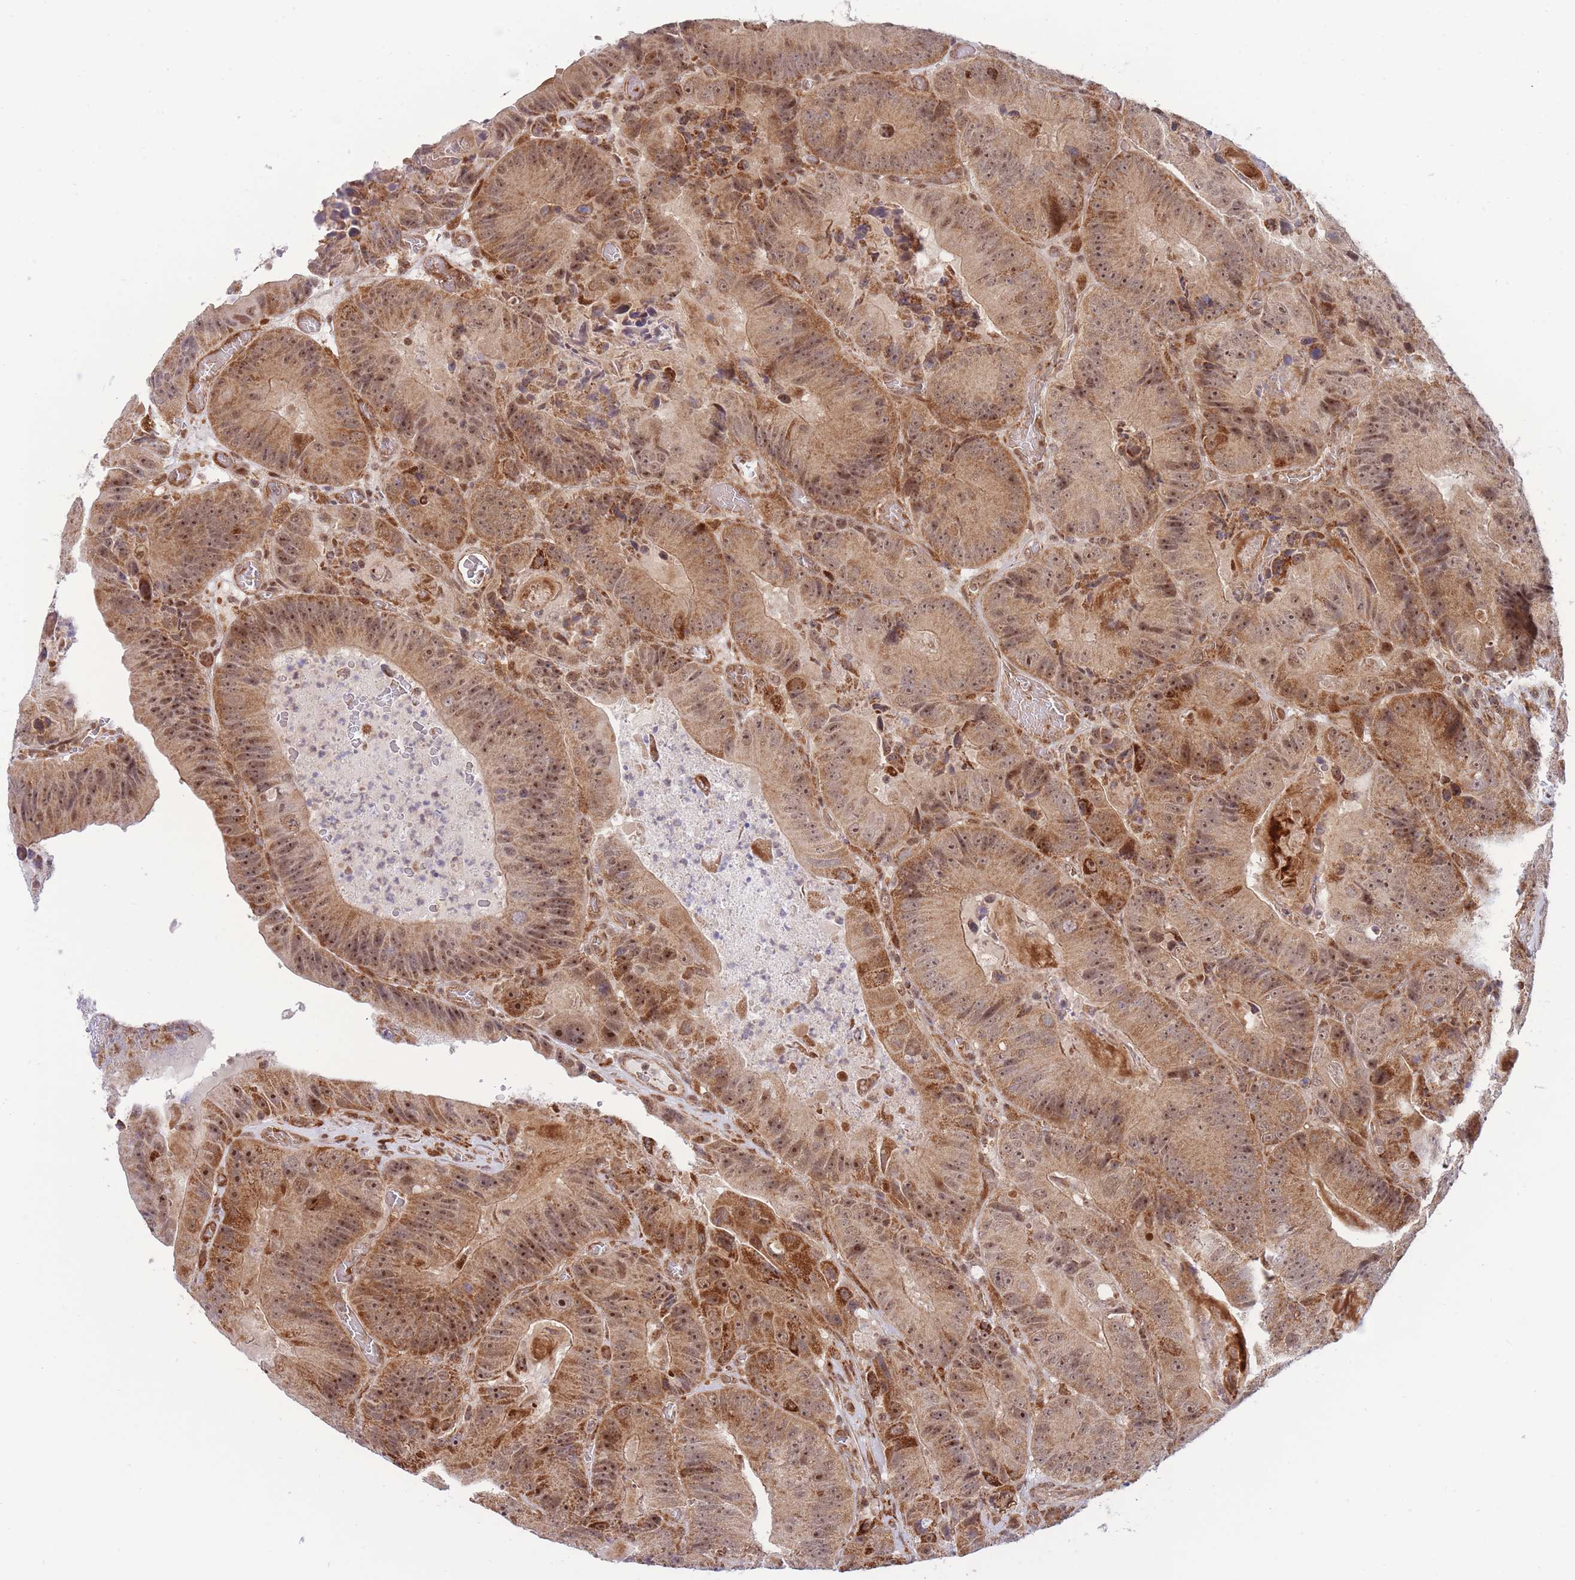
{"staining": {"intensity": "moderate", "quantity": ">75%", "location": "cytoplasmic/membranous,nuclear"}, "tissue": "colorectal cancer", "cell_type": "Tumor cells", "image_type": "cancer", "snomed": [{"axis": "morphology", "description": "Adenocarcinoma, NOS"}, {"axis": "topography", "description": "Colon"}], "caption": "The histopathology image demonstrates staining of colorectal adenocarcinoma, revealing moderate cytoplasmic/membranous and nuclear protein expression (brown color) within tumor cells.", "gene": "BOD1L1", "patient": {"sex": "female", "age": 86}}